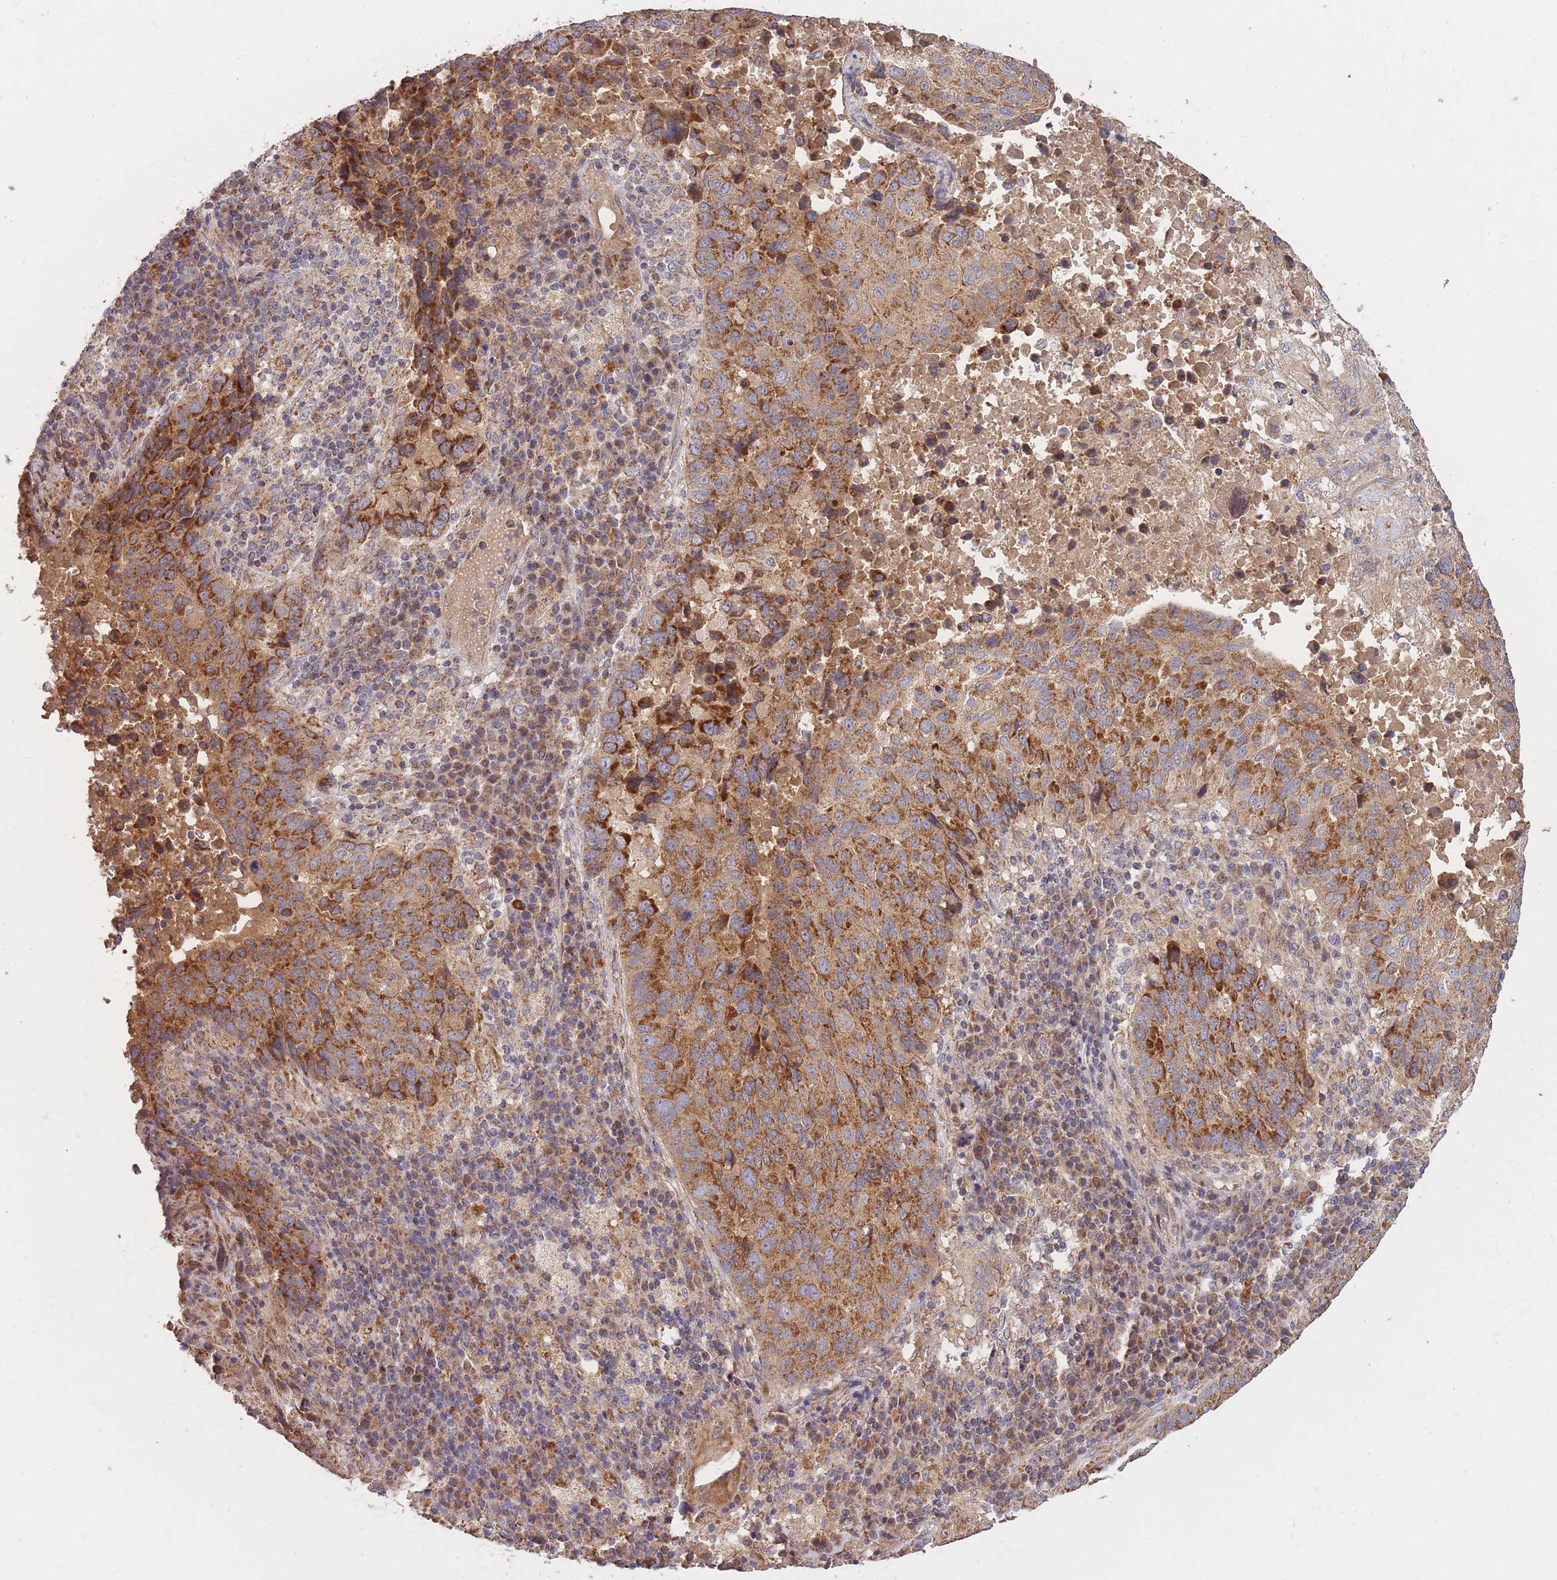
{"staining": {"intensity": "moderate", "quantity": ">75%", "location": "cytoplasmic/membranous"}, "tissue": "lung cancer", "cell_type": "Tumor cells", "image_type": "cancer", "snomed": [{"axis": "morphology", "description": "Squamous cell carcinoma, NOS"}, {"axis": "topography", "description": "Lung"}], "caption": "An image of human squamous cell carcinoma (lung) stained for a protein demonstrates moderate cytoplasmic/membranous brown staining in tumor cells.", "gene": "PTPMT1", "patient": {"sex": "male", "age": 73}}